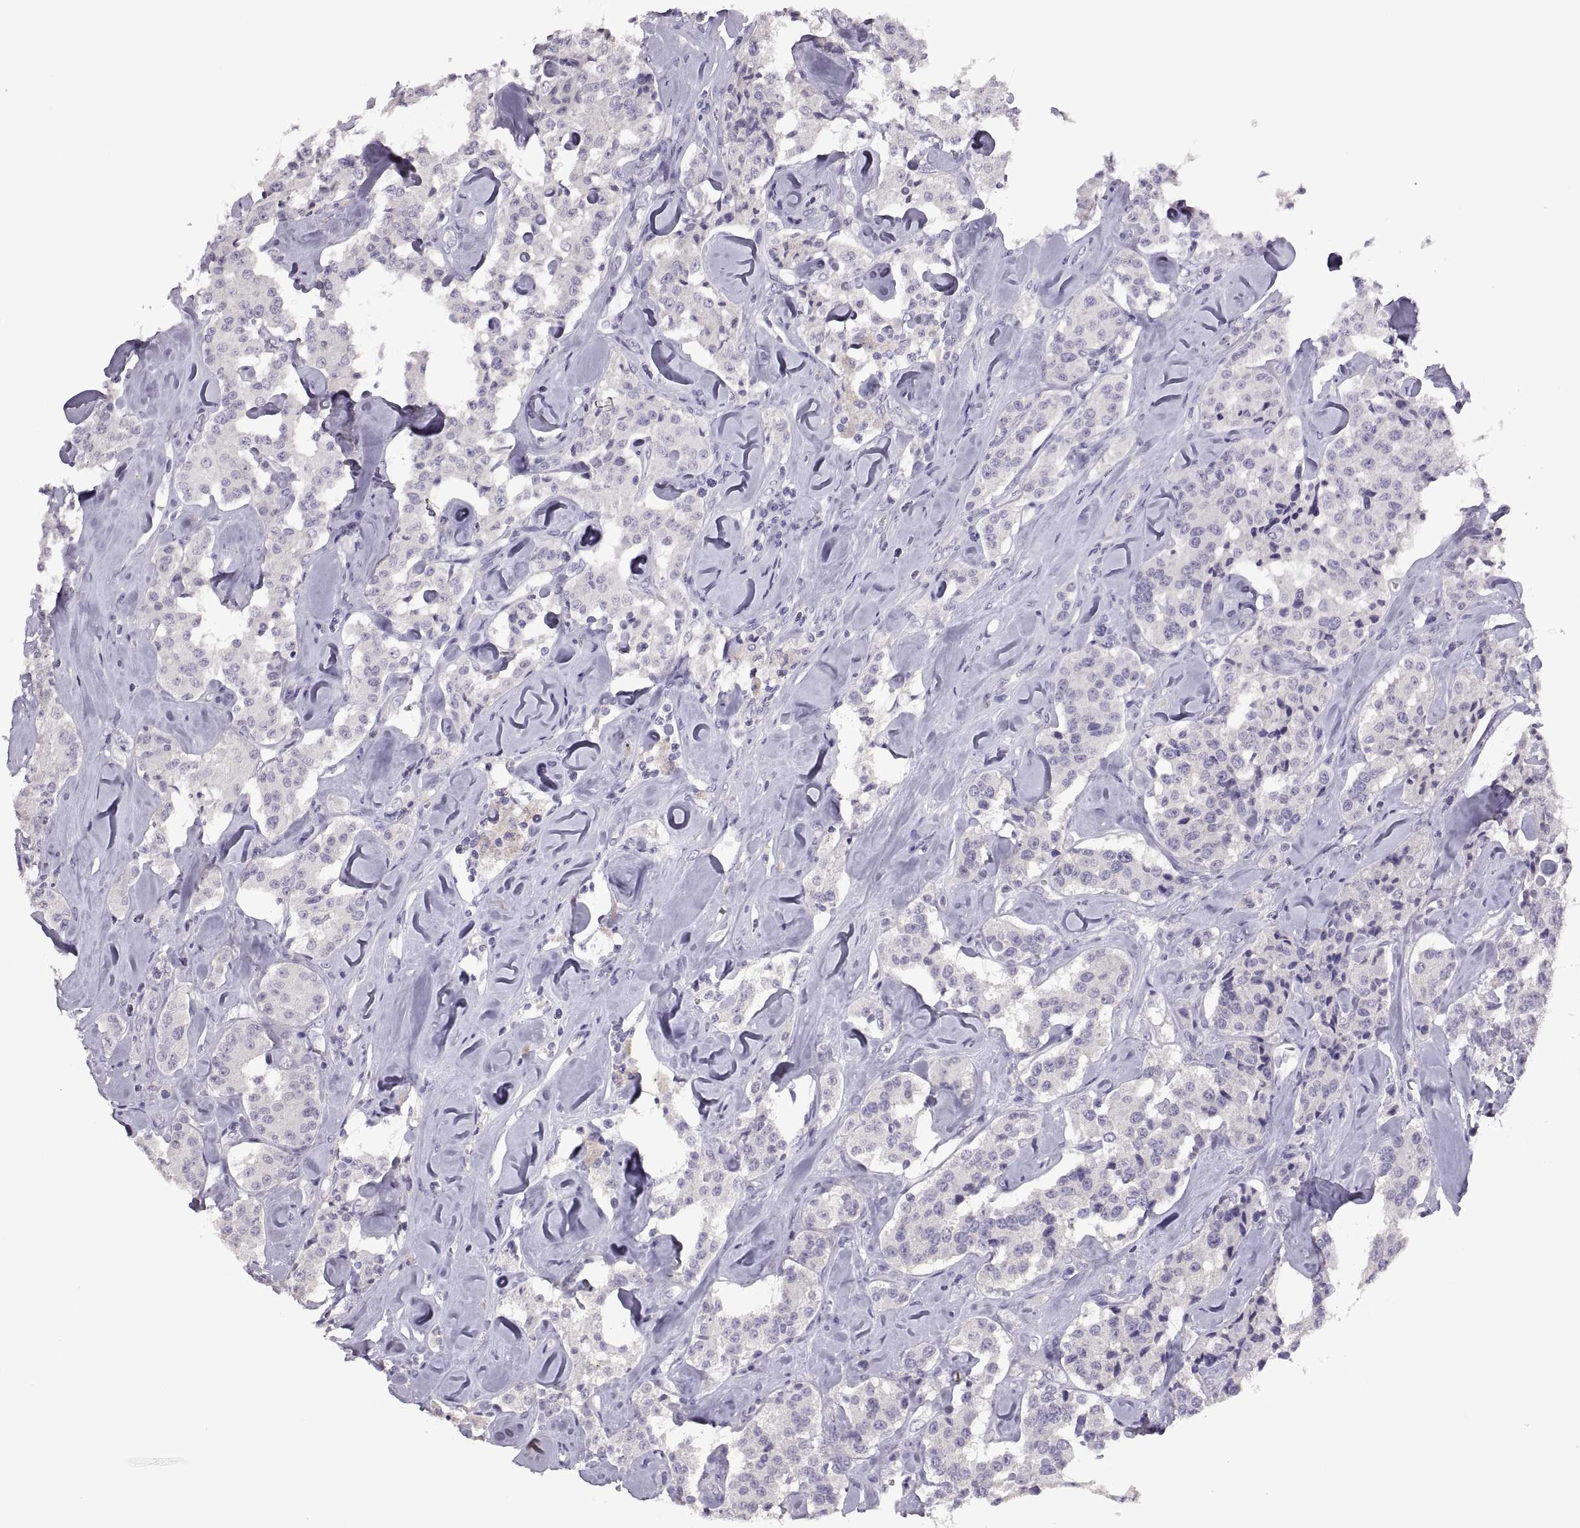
{"staining": {"intensity": "negative", "quantity": "none", "location": "none"}, "tissue": "carcinoid", "cell_type": "Tumor cells", "image_type": "cancer", "snomed": [{"axis": "morphology", "description": "Carcinoid, malignant, NOS"}, {"axis": "topography", "description": "Pancreas"}], "caption": "The immunohistochemistry histopathology image has no significant staining in tumor cells of carcinoid tissue. (DAB immunohistochemistry (IHC), high magnification).", "gene": "TBX19", "patient": {"sex": "male", "age": 41}}